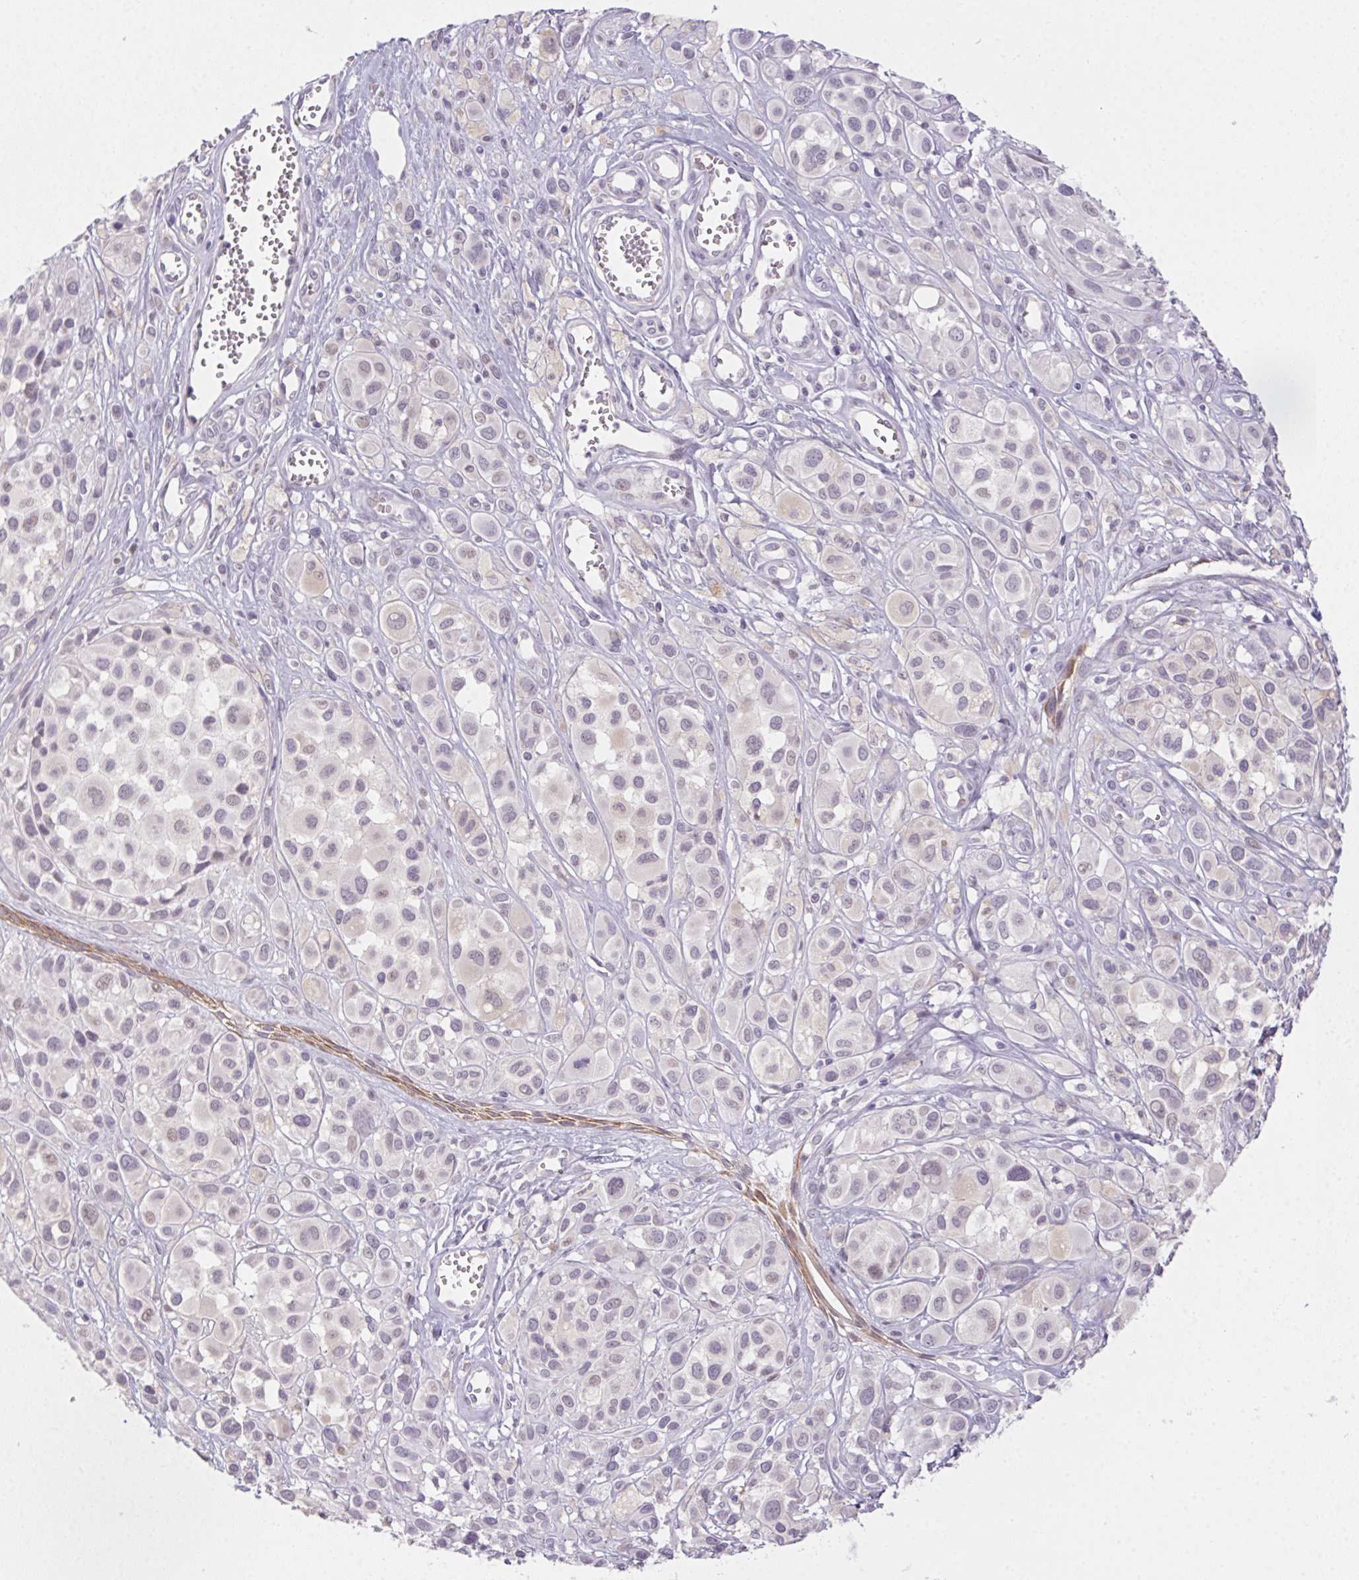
{"staining": {"intensity": "weak", "quantity": "<25%", "location": "nuclear"}, "tissue": "melanoma", "cell_type": "Tumor cells", "image_type": "cancer", "snomed": [{"axis": "morphology", "description": "Malignant melanoma, NOS"}, {"axis": "topography", "description": "Skin"}], "caption": "High power microscopy micrograph of an IHC photomicrograph of melanoma, revealing no significant staining in tumor cells.", "gene": "MORC1", "patient": {"sex": "male", "age": 77}}